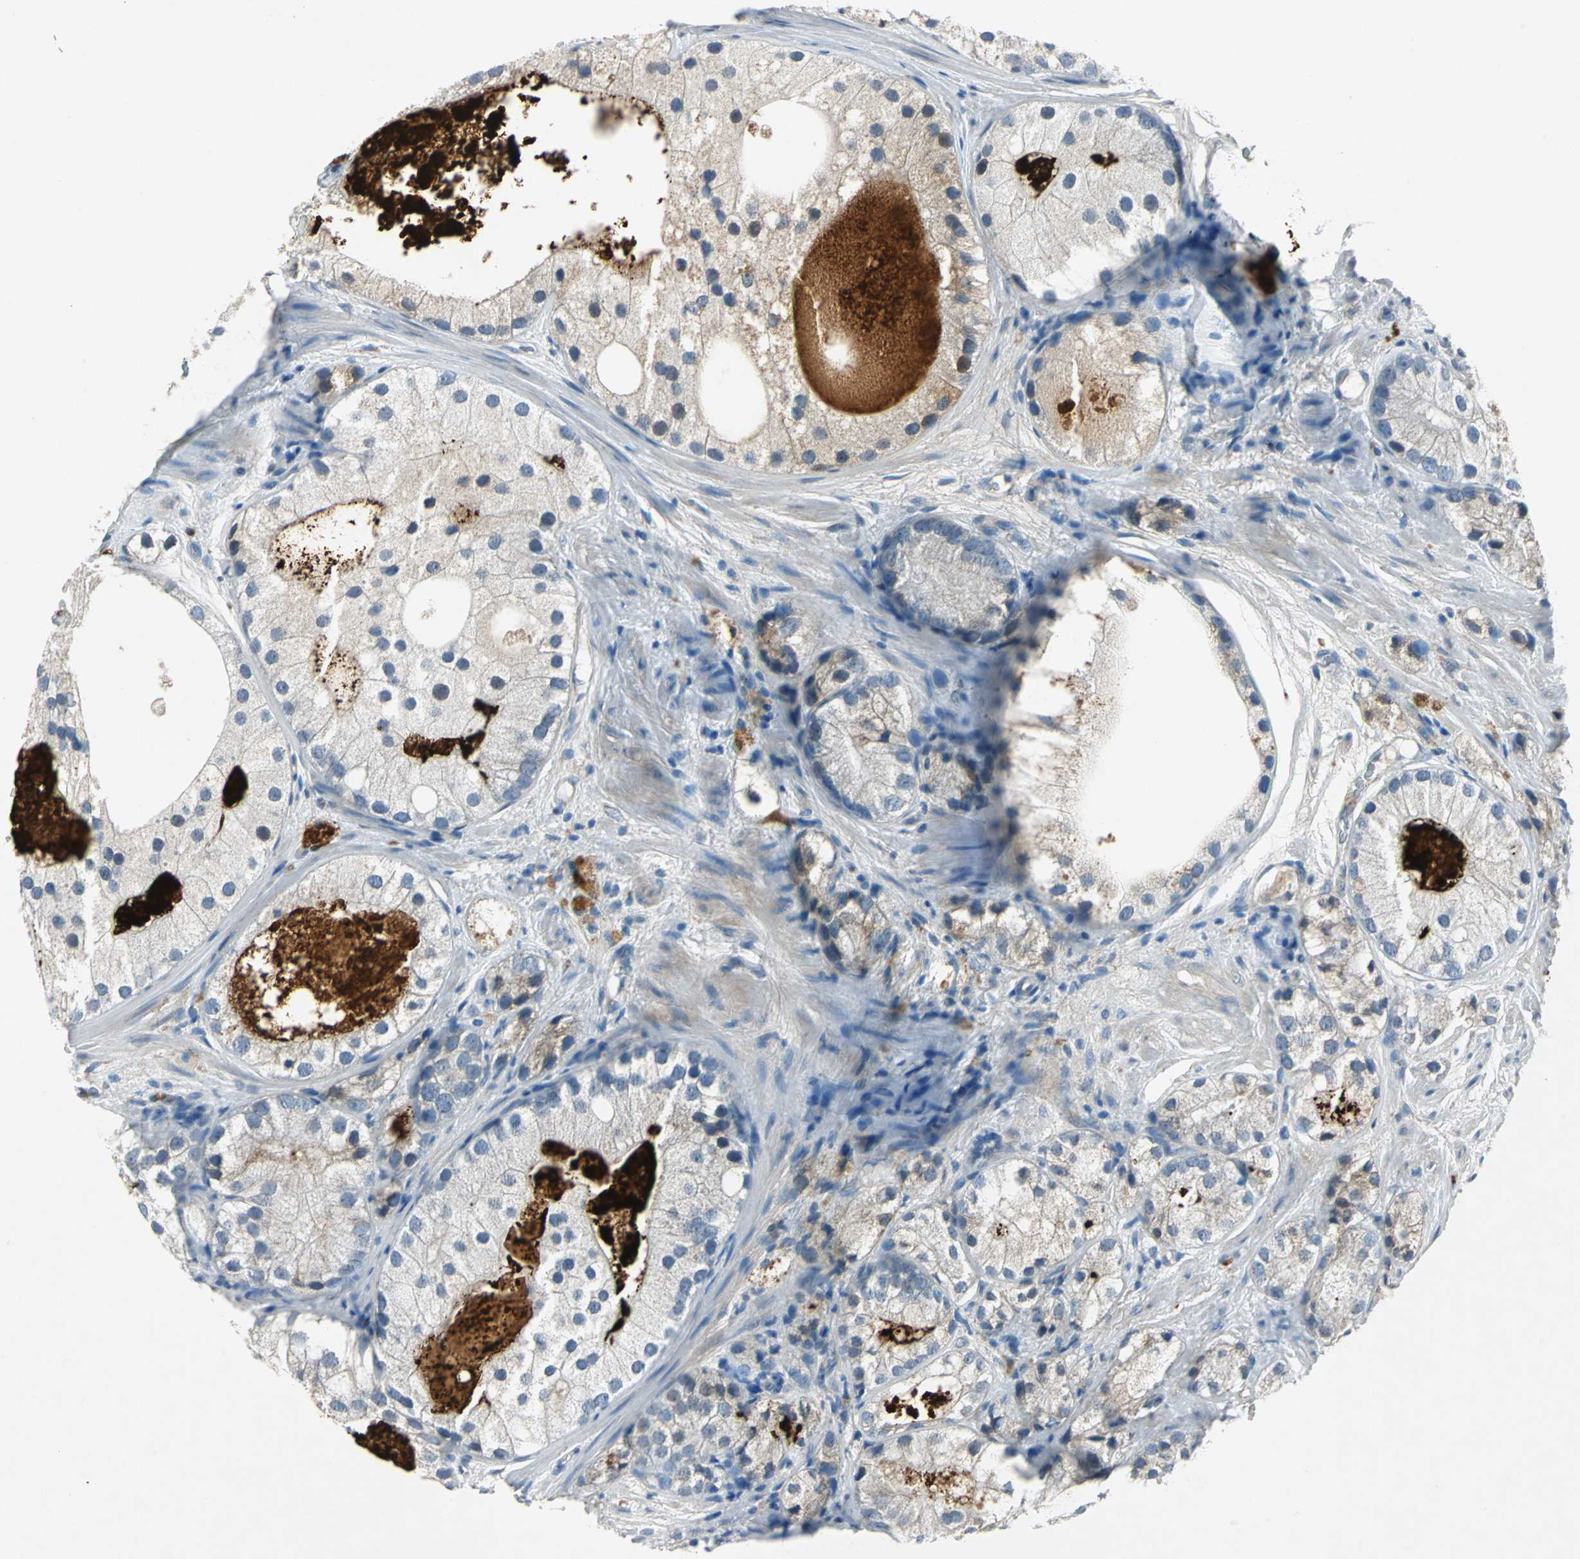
{"staining": {"intensity": "weak", "quantity": "<25%", "location": "cytoplasmic/membranous"}, "tissue": "prostate cancer", "cell_type": "Tumor cells", "image_type": "cancer", "snomed": [{"axis": "morphology", "description": "Adenocarcinoma, Low grade"}, {"axis": "topography", "description": "Prostate"}], "caption": "High magnification brightfield microscopy of prostate cancer stained with DAB (brown) and counterstained with hematoxylin (blue): tumor cells show no significant positivity.", "gene": "SLC2A13", "patient": {"sex": "male", "age": 69}}